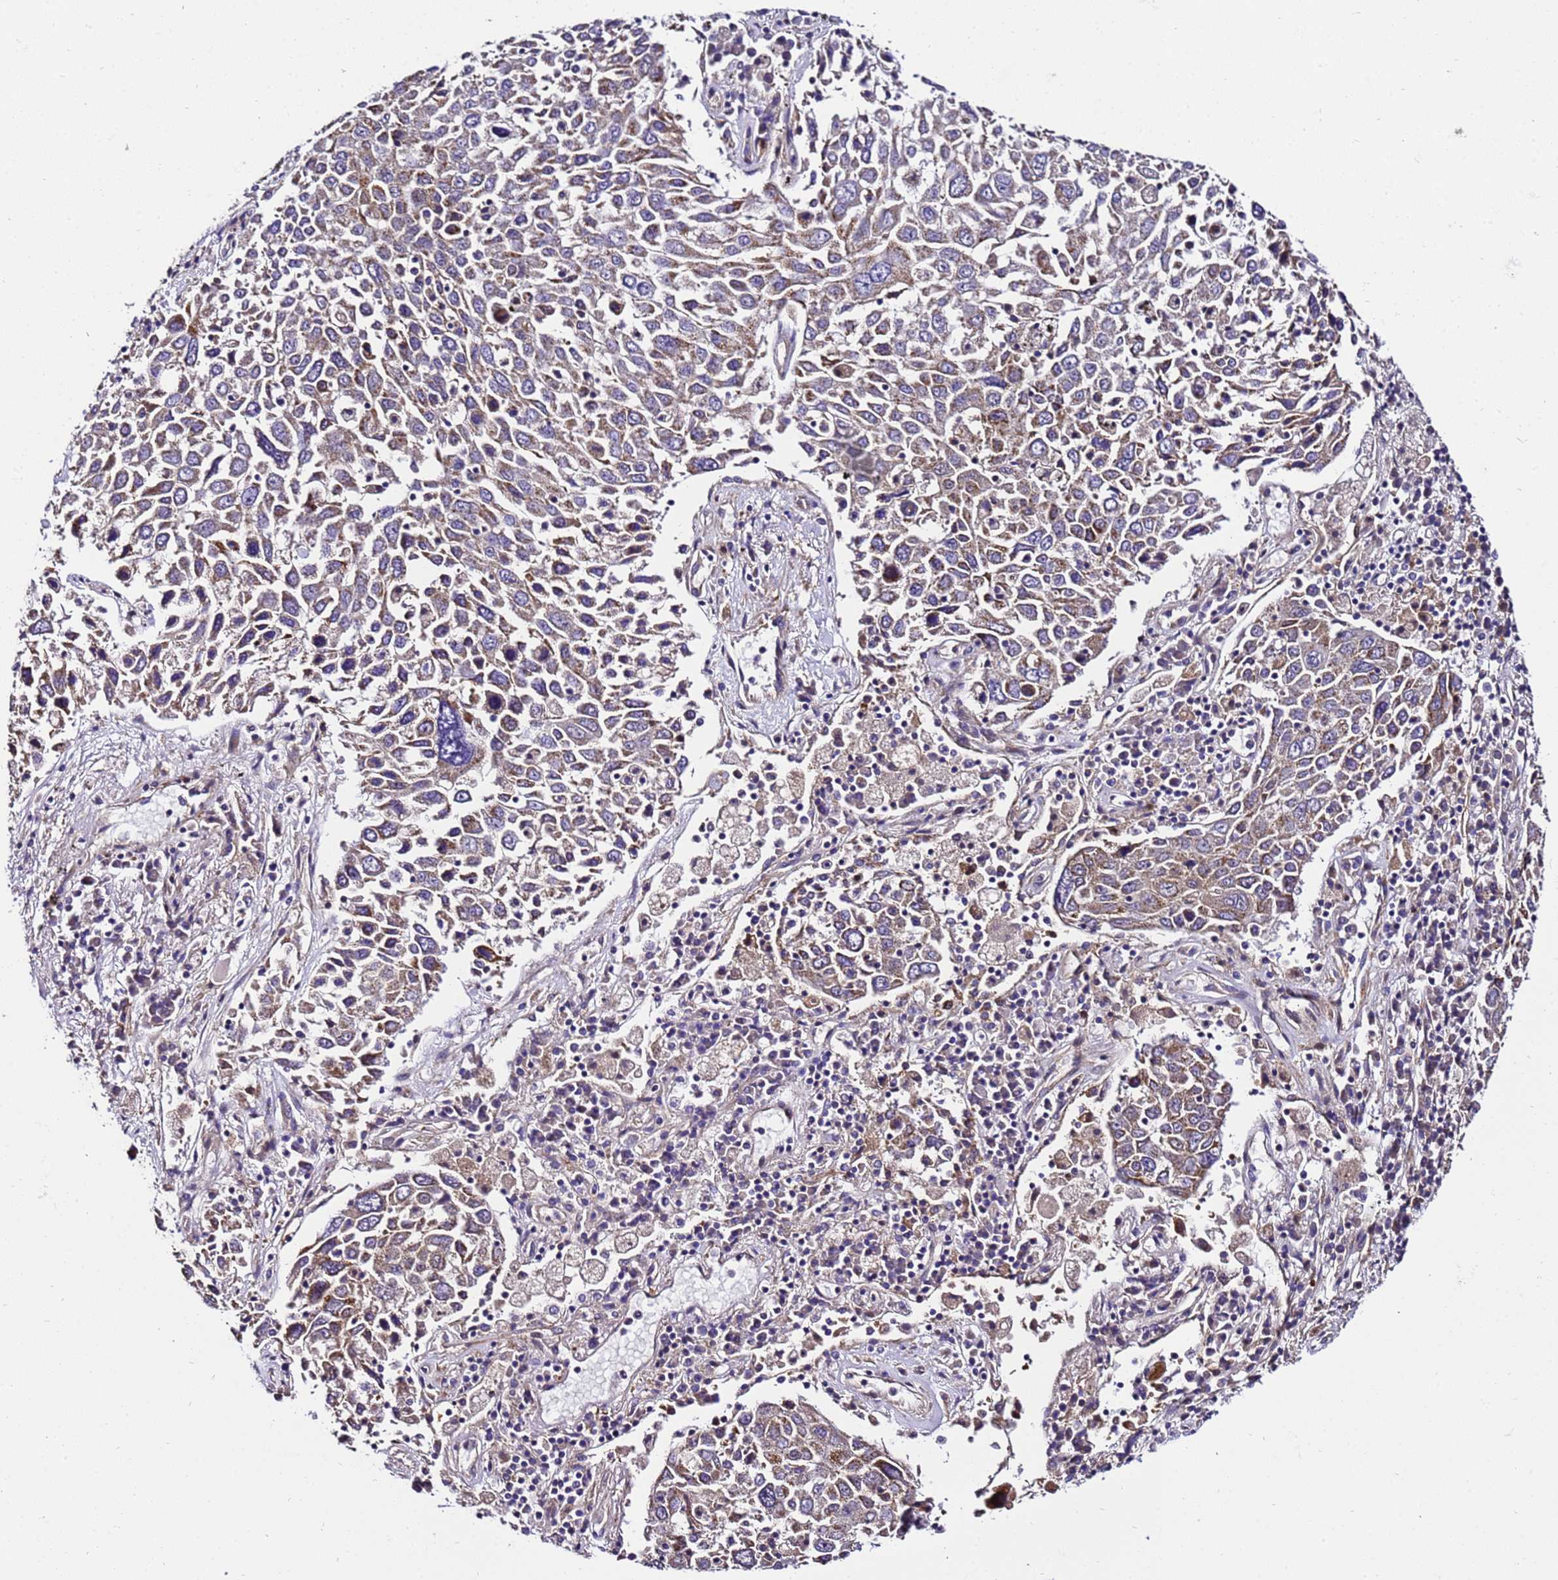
{"staining": {"intensity": "moderate", "quantity": "25%-75%", "location": "cytoplasmic/membranous"}, "tissue": "lung cancer", "cell_type": "Tumor cells", "image_type": "cancer", "snomed": [{"axis": "morphology", "description": "Squamous cell carcinoma, NOS"}, {"axis": "topography", "description": "Lung"}], "caption": "Moderate cytoplasmic/membranous positivity is present in about 25%-75% of tumor cells in lung squamous cell carcinoma.", "gene": "ZNF417", "patient": {"sex": "male", "age": 65}}